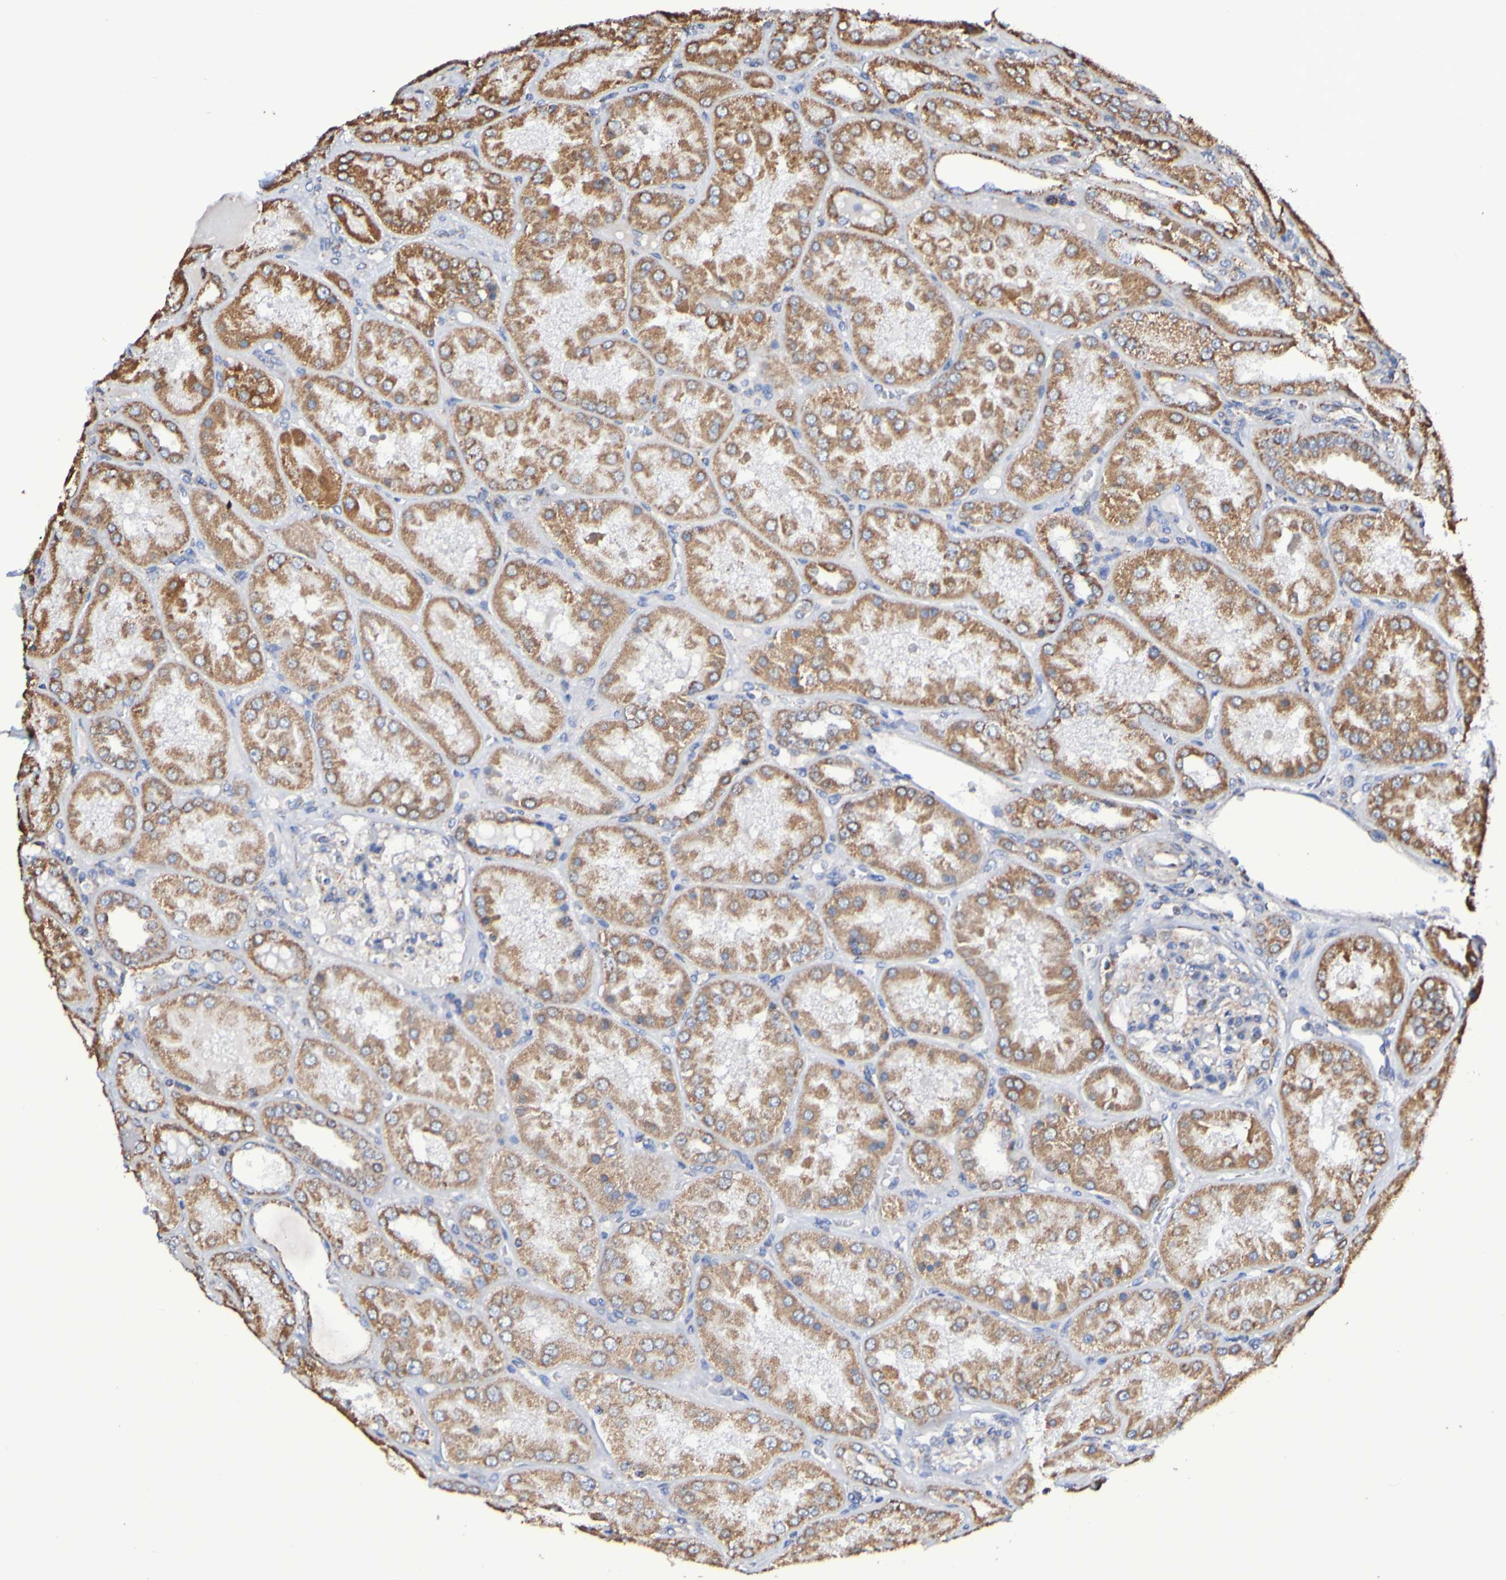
{"staining": {"intensity": "negative", "quantity": "none", "location": "none"}, "tissue": "kidney", "cell_type": "Cells in glomeruli", "image_type": "normal", "snomed": [{"axis": "morphology", "description": "Normal tissue, NOS"}, {"axis": "topography", "description": "Kidney"}], "caption": "High power microscopy micrograph of an IHC micrograph of unremarkable kidney, revealing no significant staining in cells in glomeruli.", "gene": "IL18R1", "patient": {"sex": "female", "age": 56}}